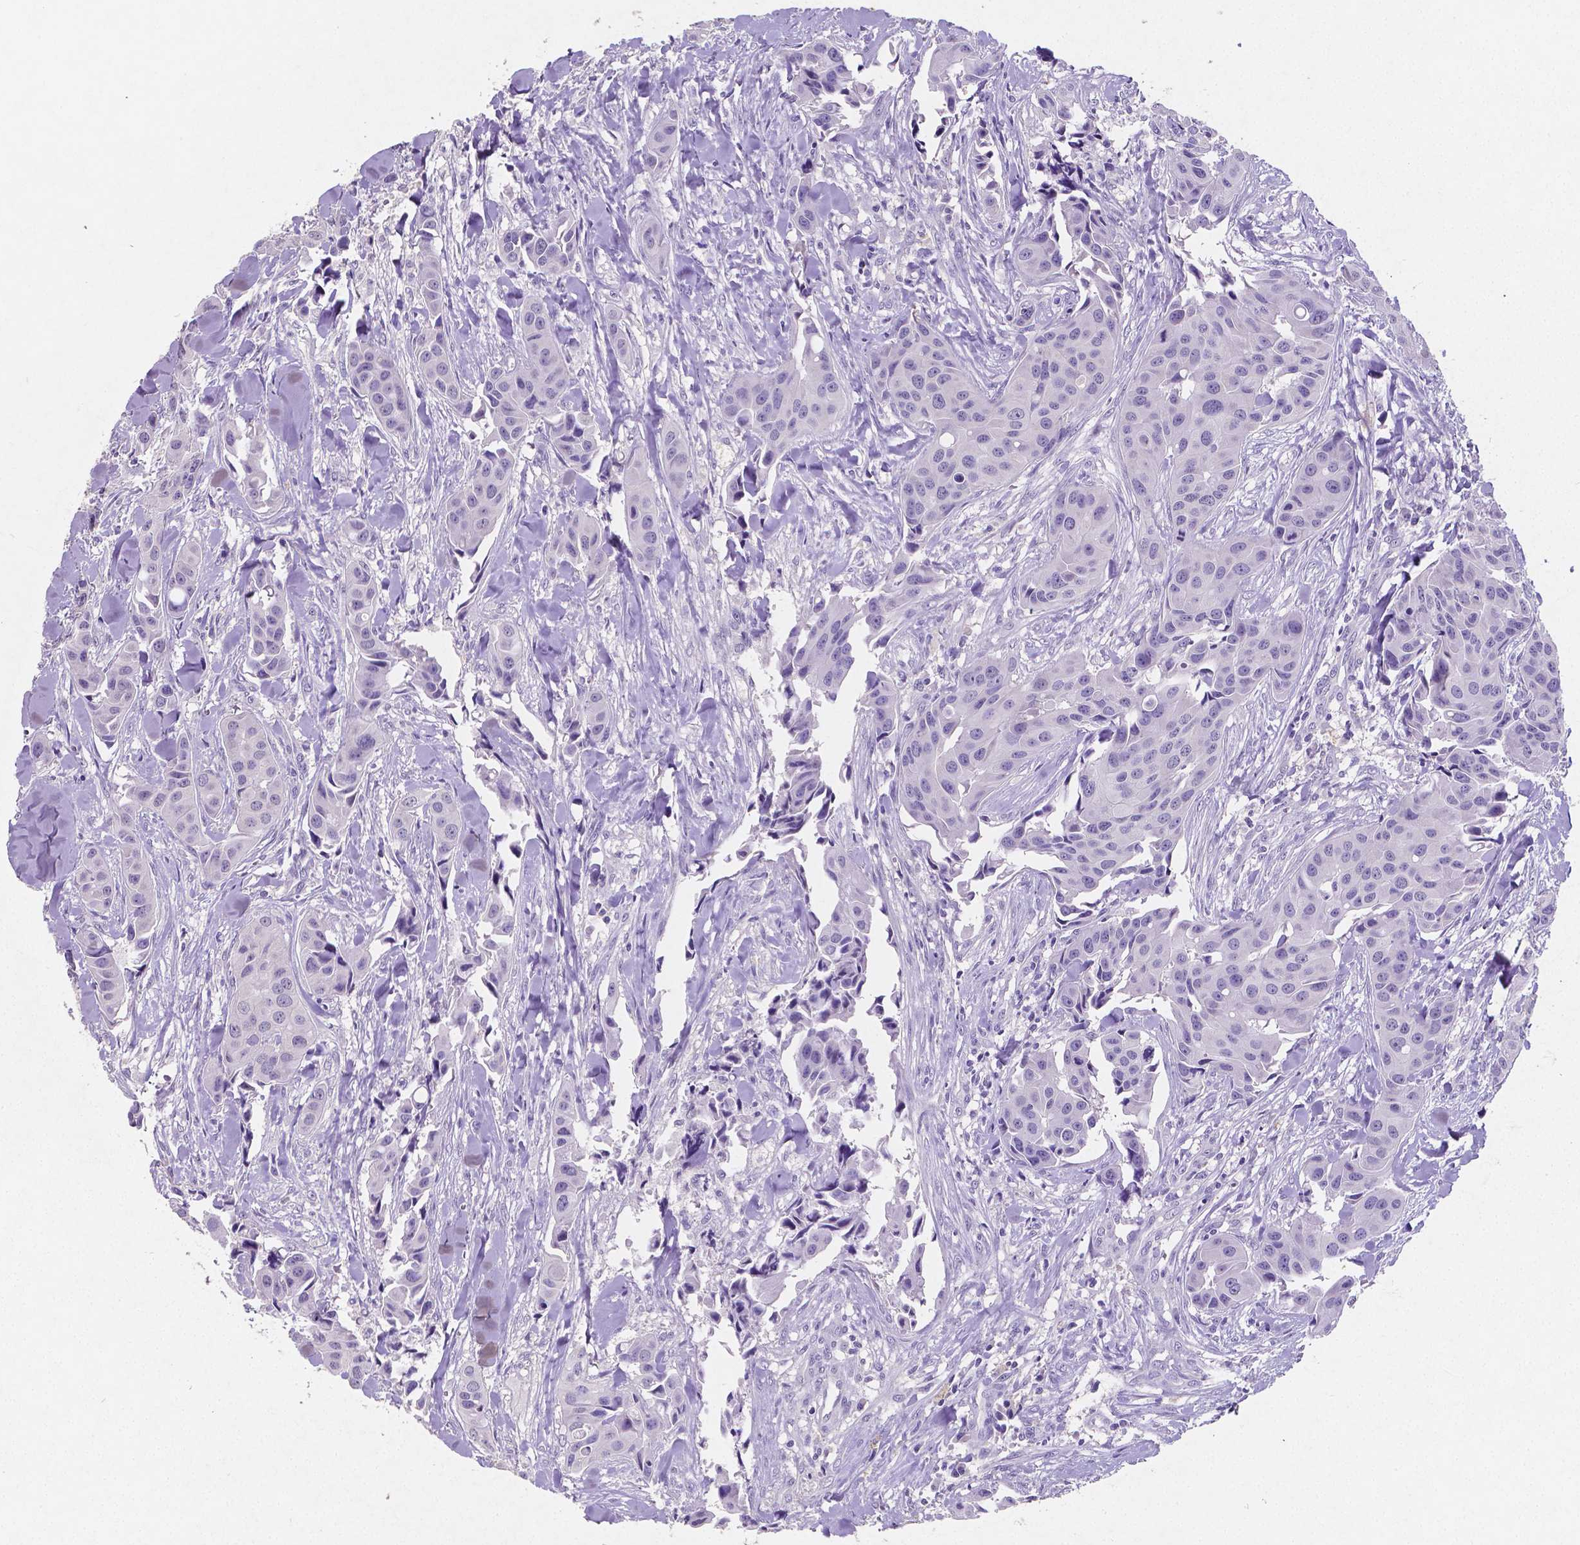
{"staining": {"intensity": "negative", "quantity": "none", "location": "none"}, "tissue": "head and neck cancer", "cell_type": "Tumor cells", "image_type": "cancer", "snomed": [{"axis": "morphology", "description": "Adenocarcinoma, NOS"}, {"axis": "topography", "description": "Head-Neck"}], "caption": "A histopathology image of human adenocarcinoma (head and neck) is negative for staining in tumor cells.", "gene": "SATB2", "patient": {"sex": "male", "age": 76}}